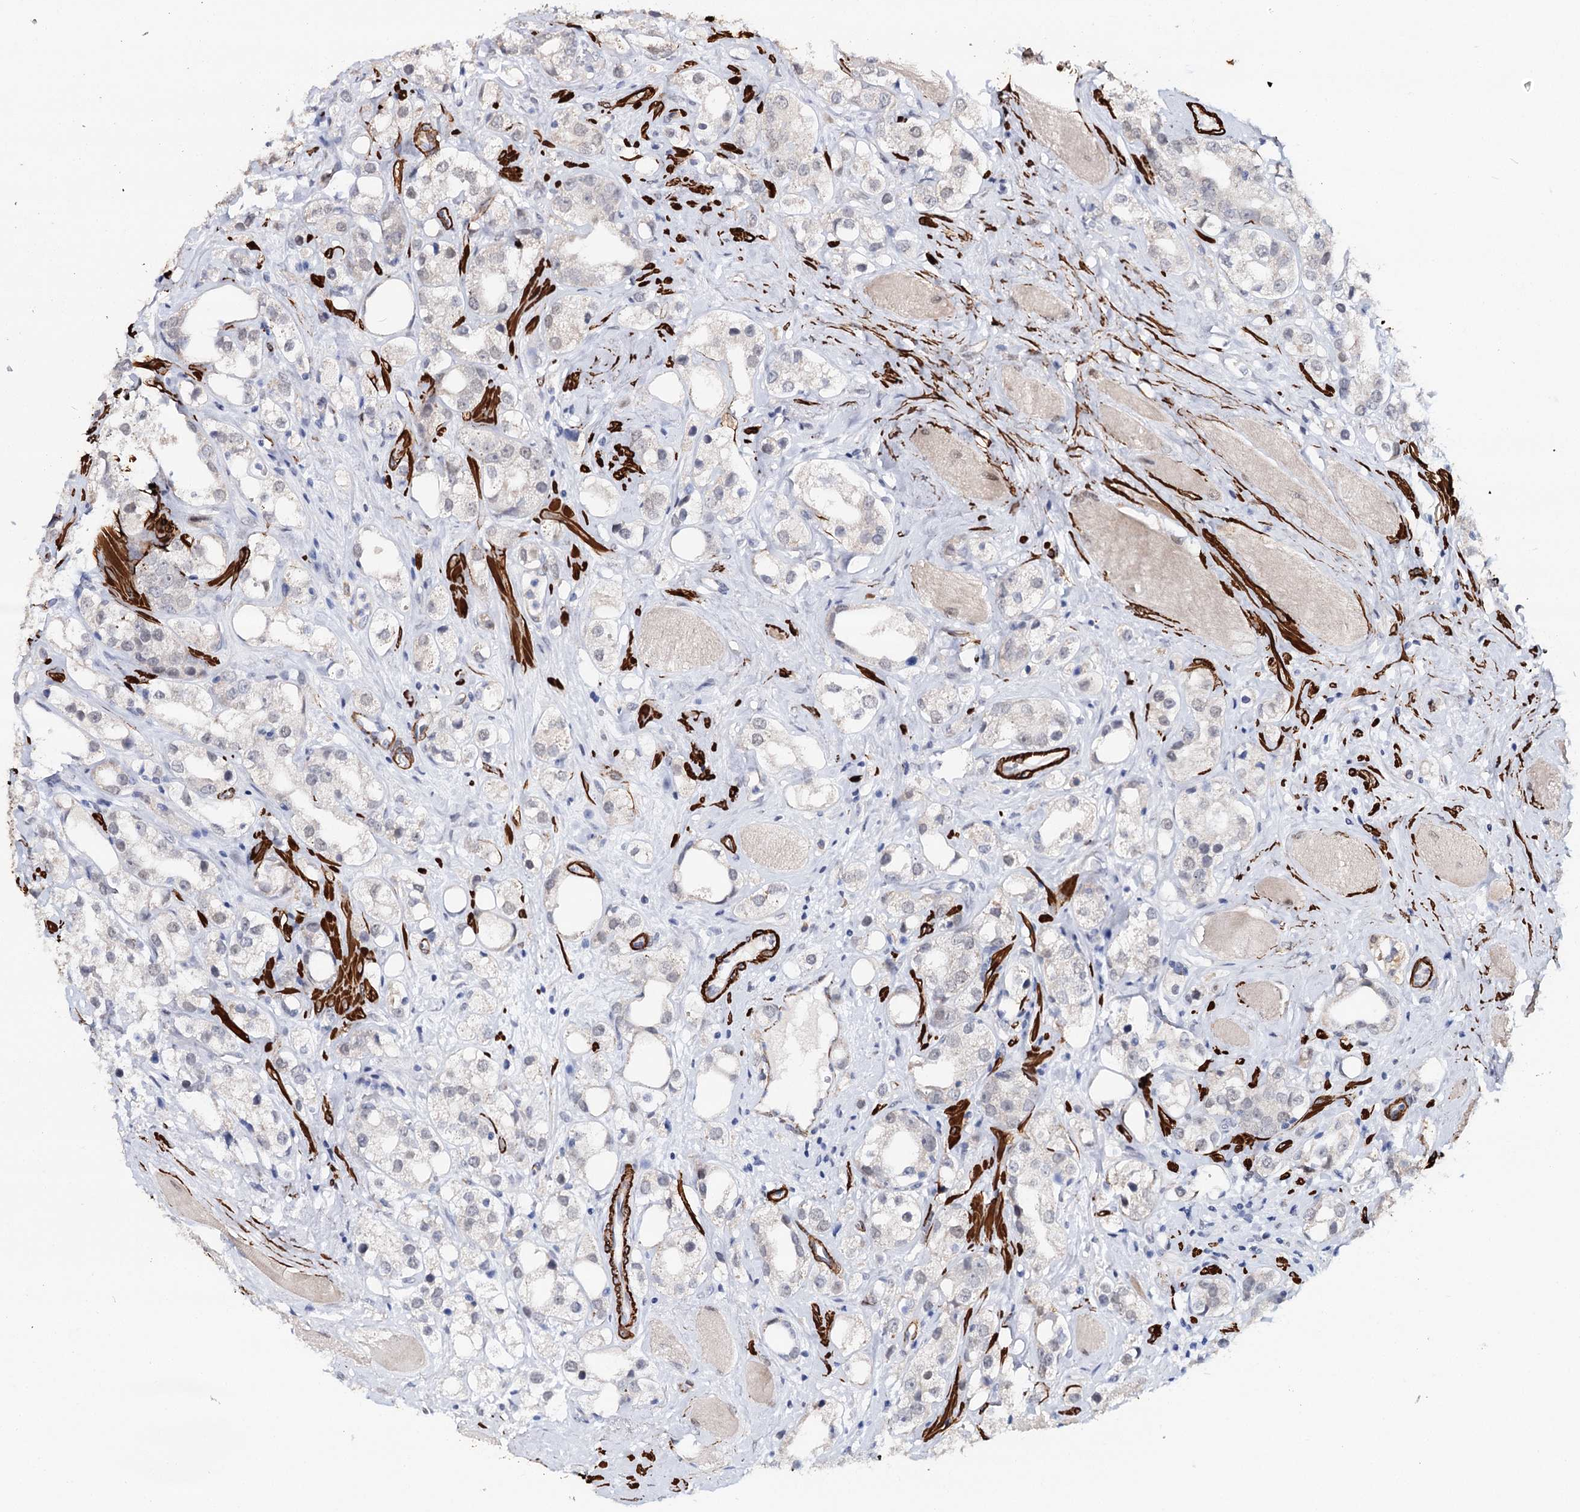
{"staining": {"intensity": "negative", "quantity": "none", "location": "none"}, "tissue": "prostate cancer", "cell_type": "Tumor cells", "image_type": "cancer", "snomed": [{"axis": "morphology", "description": "Adenocarcinoma, NOS"}, {"axis": "topography", "description": "Prostate"}], "caption": "Adenocarcinoma (prostate) was stained to show a protein in brown. There is no significant staining in tumor cells. (Brightfield microscopy of DAB (3,3'-diaminobenzidine) immunohistochemistry (IHC) at high magnification).", "gene": "CFAP46", "patient": {"sex": "male", "age": 79}}